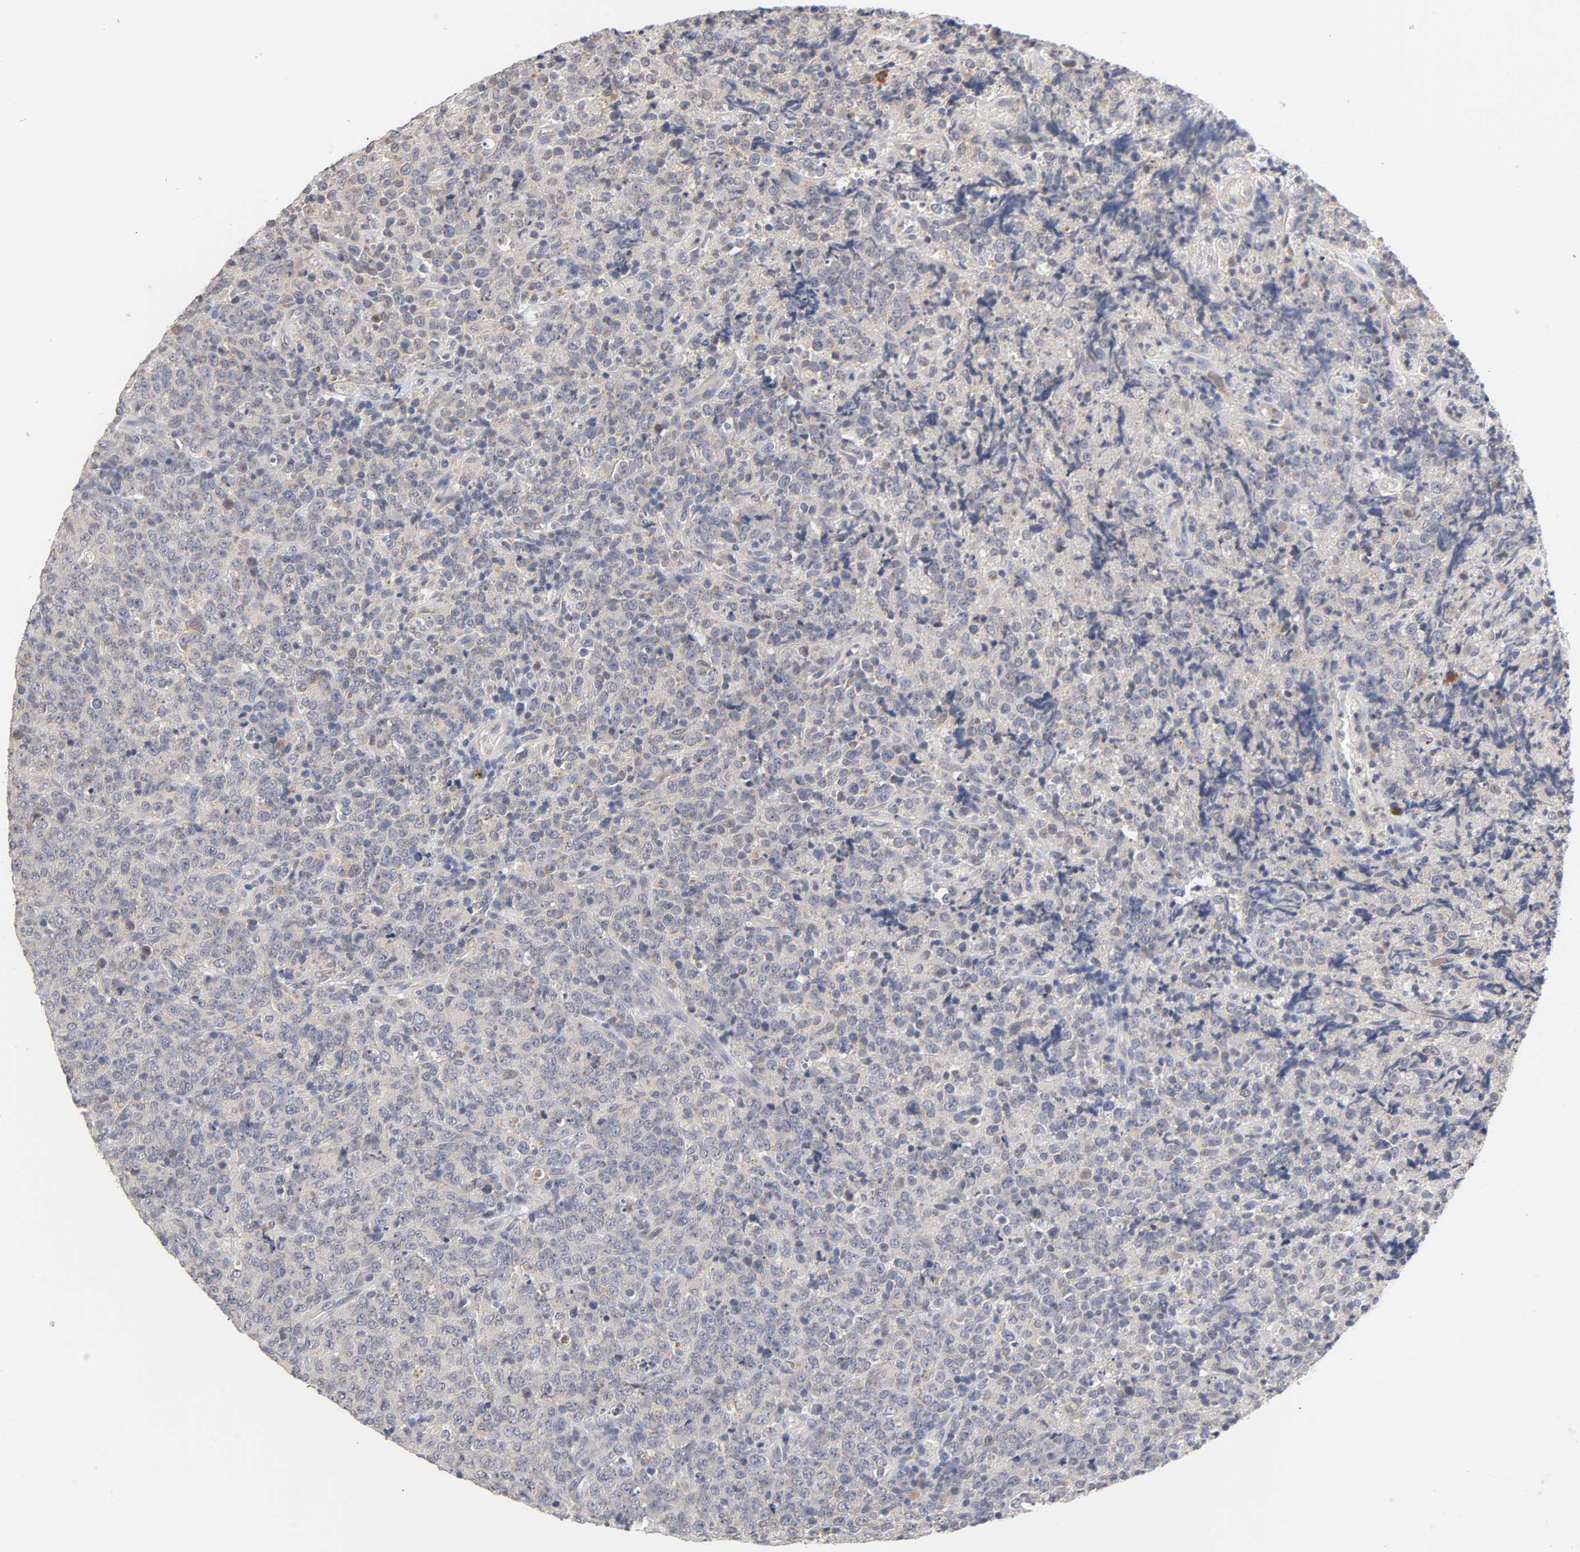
{"staining": {"intensity": "weak", "quantity": "25%-75%", "location": "cytoplasmic/membranous"}, "tissue": "lymphoma", "cell_type": "Tumor cells", "image_type": "cancer", "snomed": [{"axis": "morphology", "description": "Malignant lymphoma, non-Hodgkin's type, High grade"}, {"axis": "topography", "description": "Tonsil"}], "caption": "The micrograph reveals immunohistochemical staining of lymphoma. There is weak cytoplasmic/membranous staining is present in approximately 25%-75% of tumor cells.", "gene": "CXADR", "patient": {"sex": "female", "age": 36}}